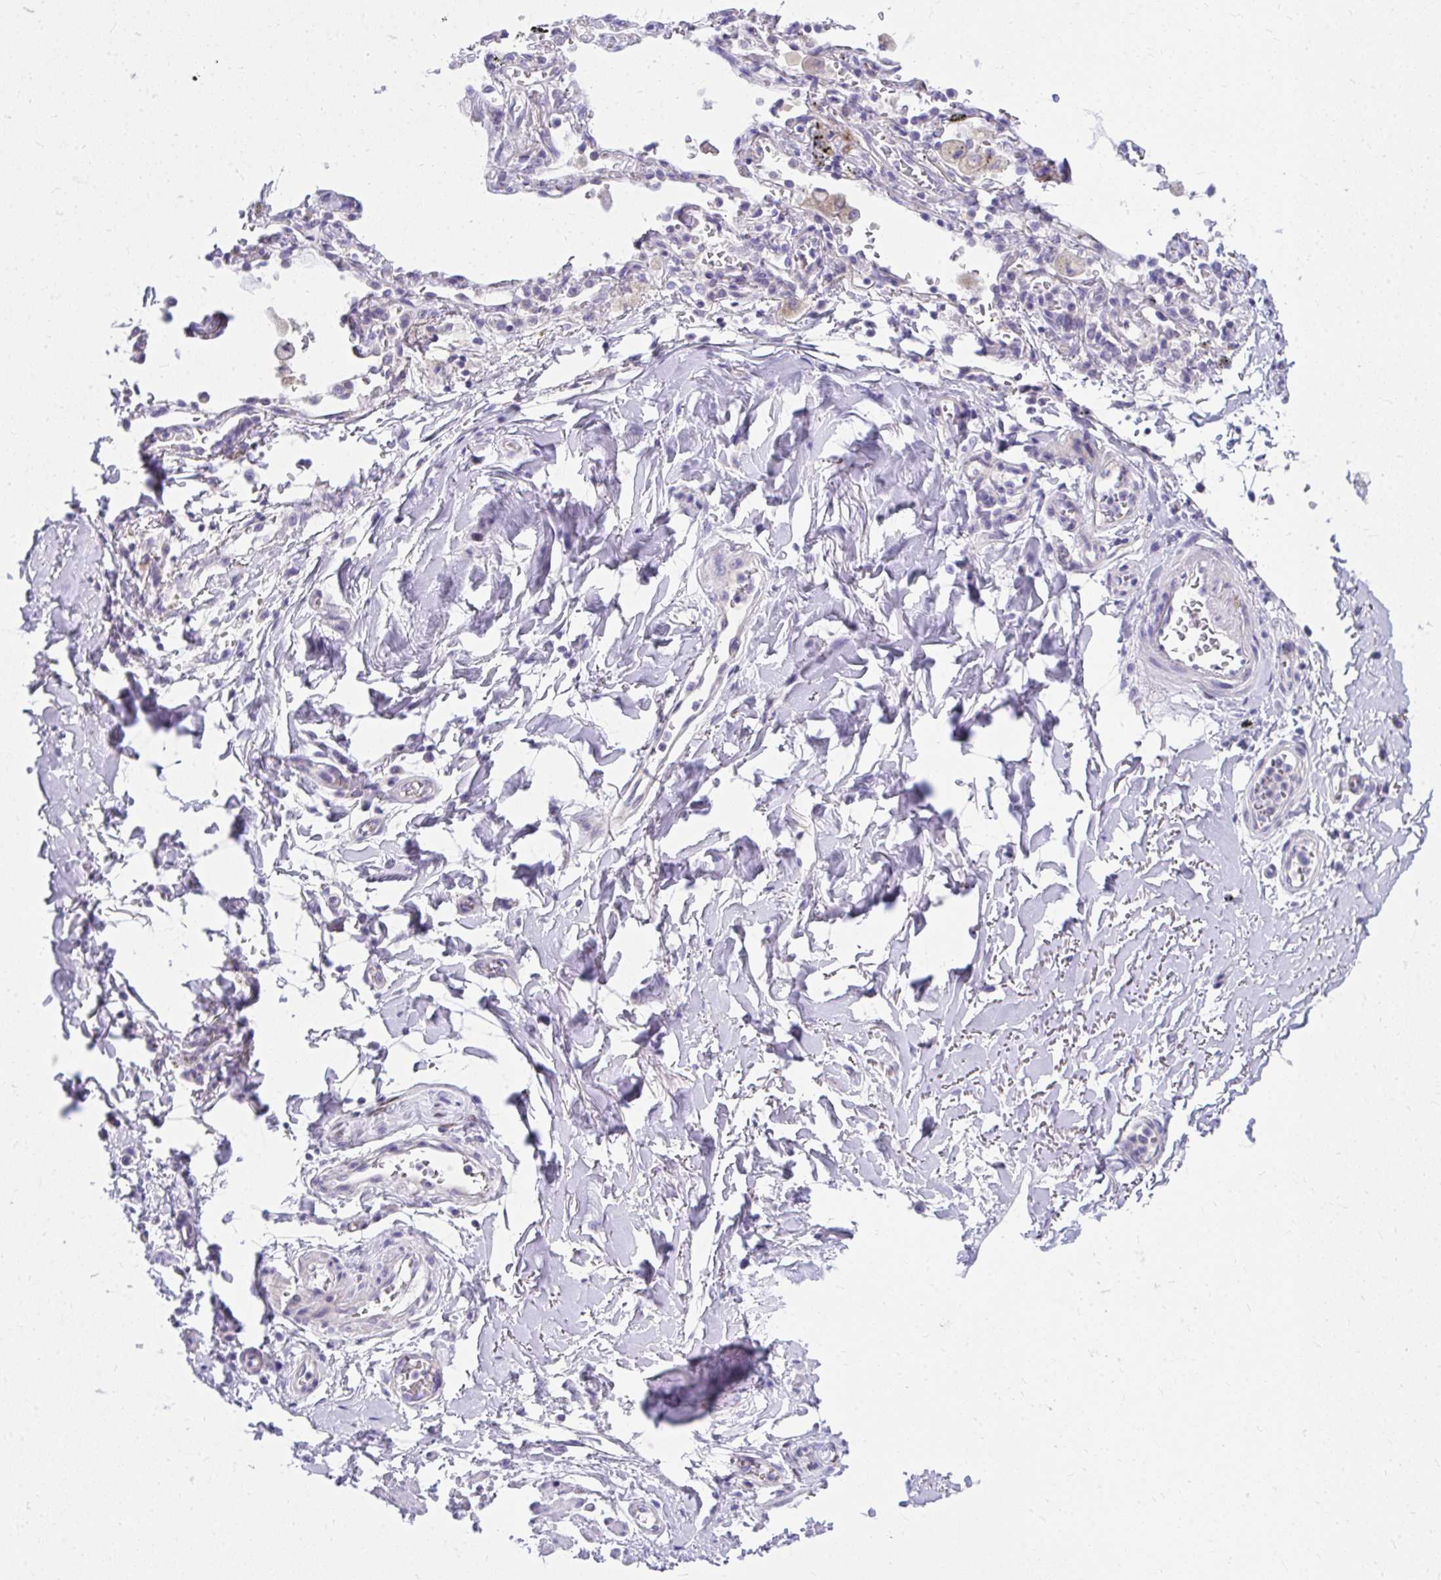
{"staining": {"intensity": "negative", "quantity": "none", "location": "none"}, "tissue": "soft tissue", "cell_type": "Fibroblasts", "image_type": "normal", "snomed": [{"axis": "morphology", "description": "Normal tissue, NOS"}, {"axis": "morphology", "description": "Degeneration, NOS"}, {"axis": "topography", "description": "Cartilage tissue"}, {"axis": "topography", "description": "Lung"}], "caption": "This is a image of IHC staining of normal soft tissue, which shows no positivity in fibroblasts. (Immunohistochemistry (ihc), brightfield microscopy, high magnification).", "gene": "LRRC36", "patient": {"sex": "female", "age": 61}}